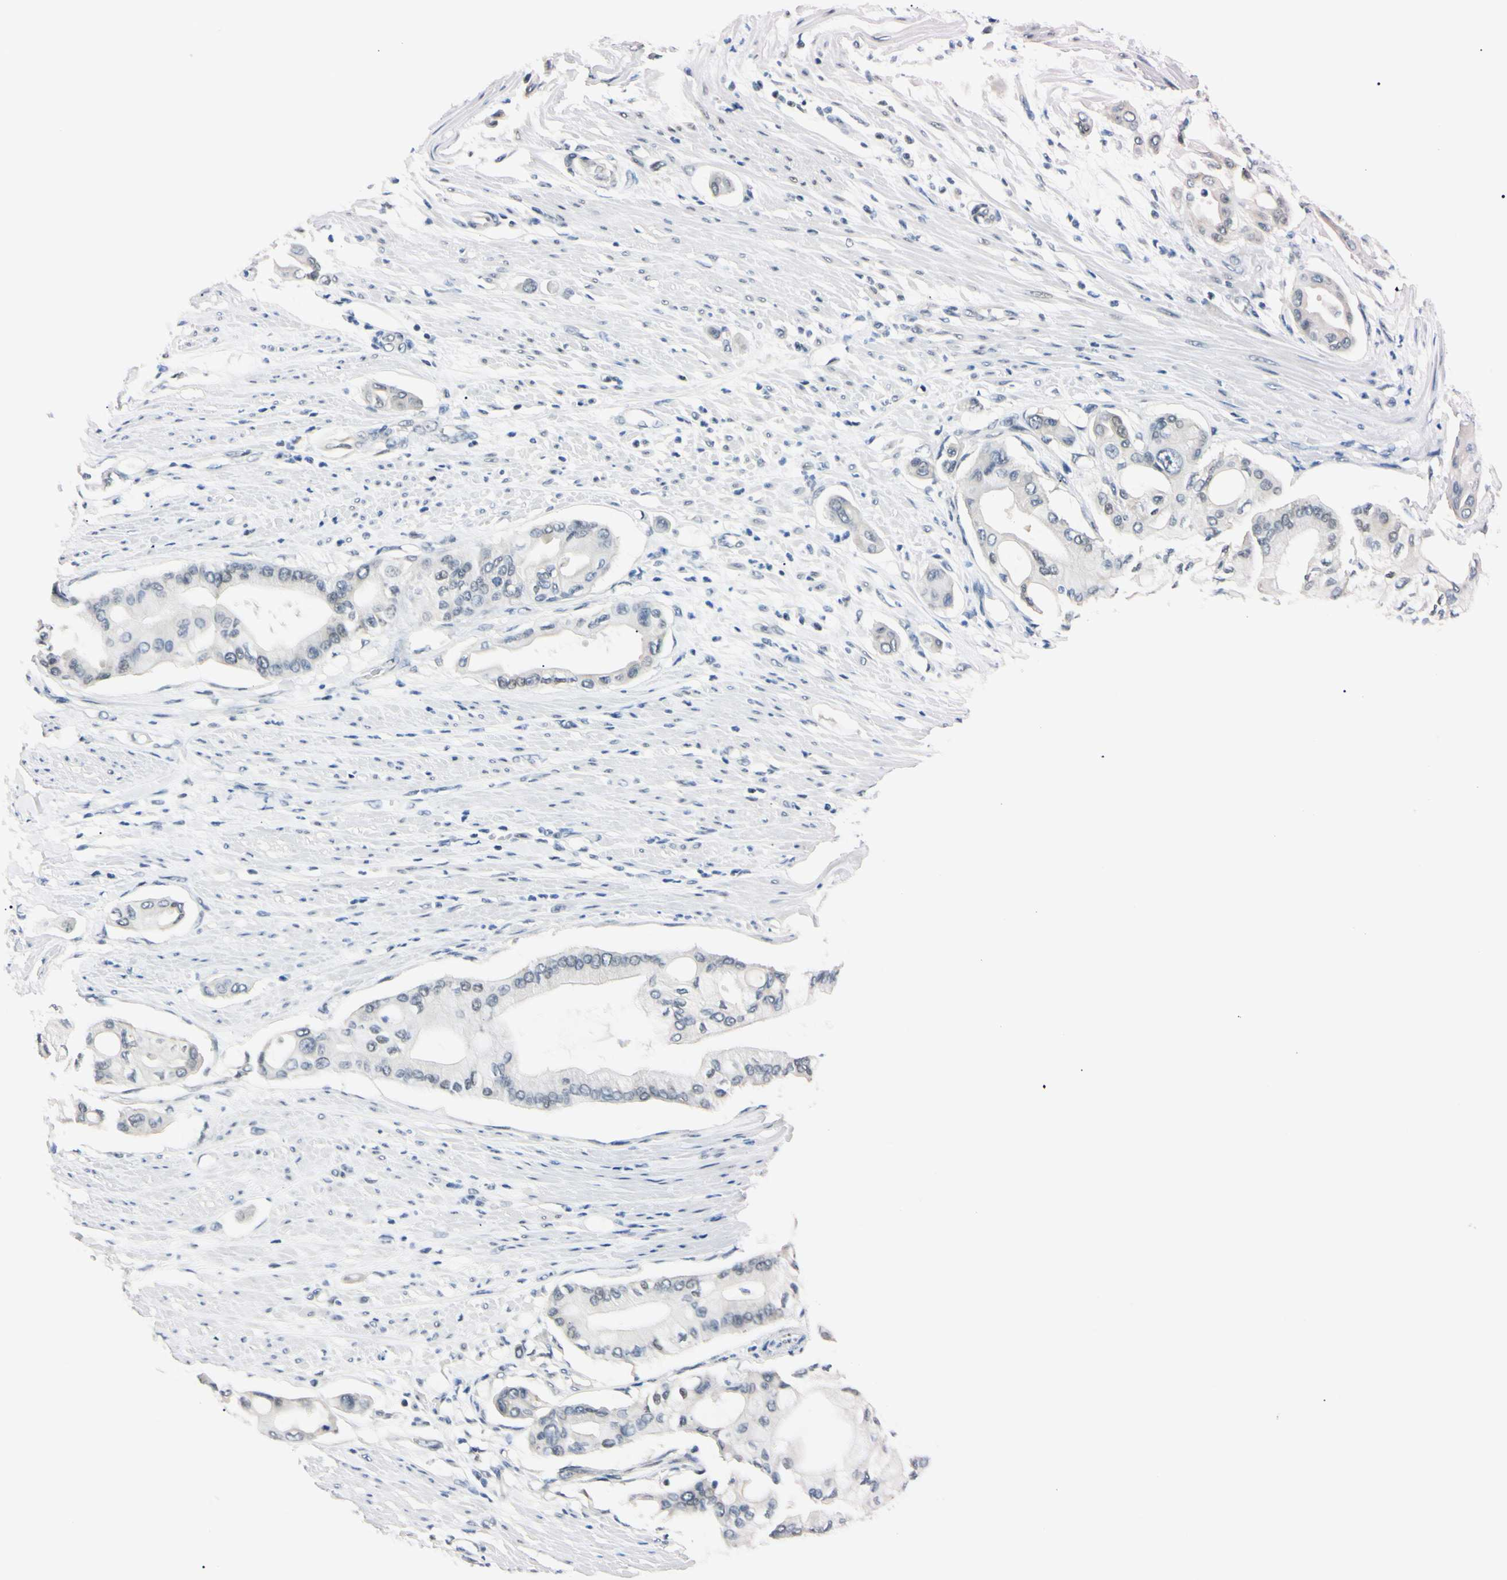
{"staining": {"intensity": "negative", "quantity": "none", "location": "none"}, "tissue": "pancreatic cancer", "cell_type": "Tumor cells", "image_type": "cancer", "snomed": [{"axis": "morphology", "description": "Adenocarcinoma, NOS"}, {"axis": "morphology", "description": "Adenocarcinoma, metastatic, NOS"}, {"axis": "topography", "description": "Lymph node"}, {"axis": "topography", "description": "Pancreas"}, {"axis": "topography", "description": "Duodenum"}], "caption": "High power microscopy photomicrograph of an immunohistochemistry (IHC) histopathology image of pancreatic cancer, revealing no significant staining in tumor cells.", "gene": "C1orf174", "patient": {"sex": "female", "age": 64}}